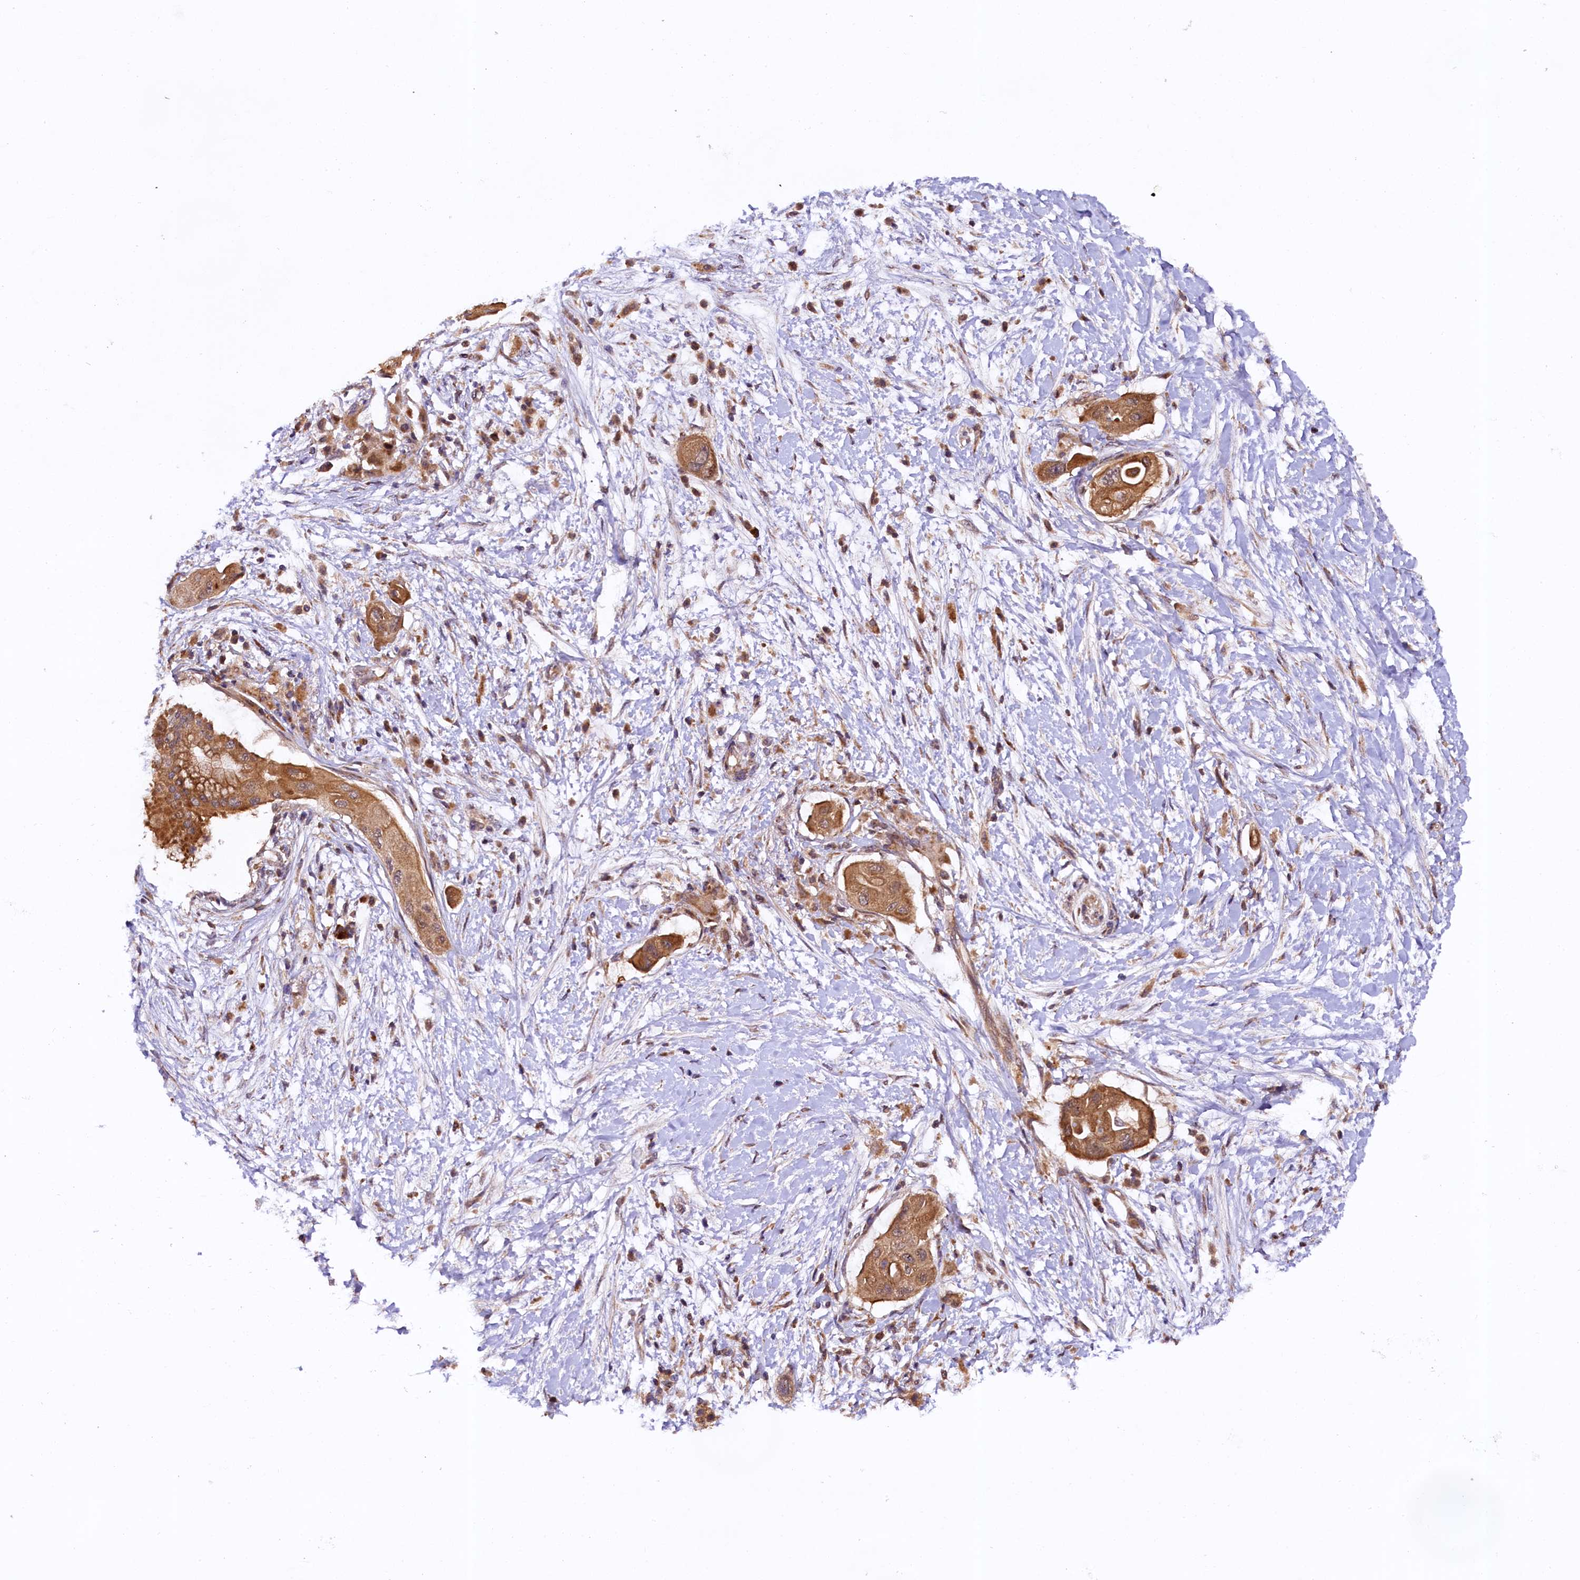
{"staining": {"intensity": "moderate", "quantity": ">75%", "location": "cytoplasmic/membranous"}, "tissue": "pancreatic cancer", "cell_type": "Tumor cells", "image_type": "cancer", "snomed": [{"axis": "morphology", "description": "Adenocarcinoma, NOS"}, {"axis": "topography", "description": "Pancreas"}], "caption": "Tumor cells display moderate cytoplasmic/membranous staining in about >75% of cells in pancreatic cancer (adenocarcinoma).", "gene": "DOHH", "patient": {"sex": "male", "age": 68}}